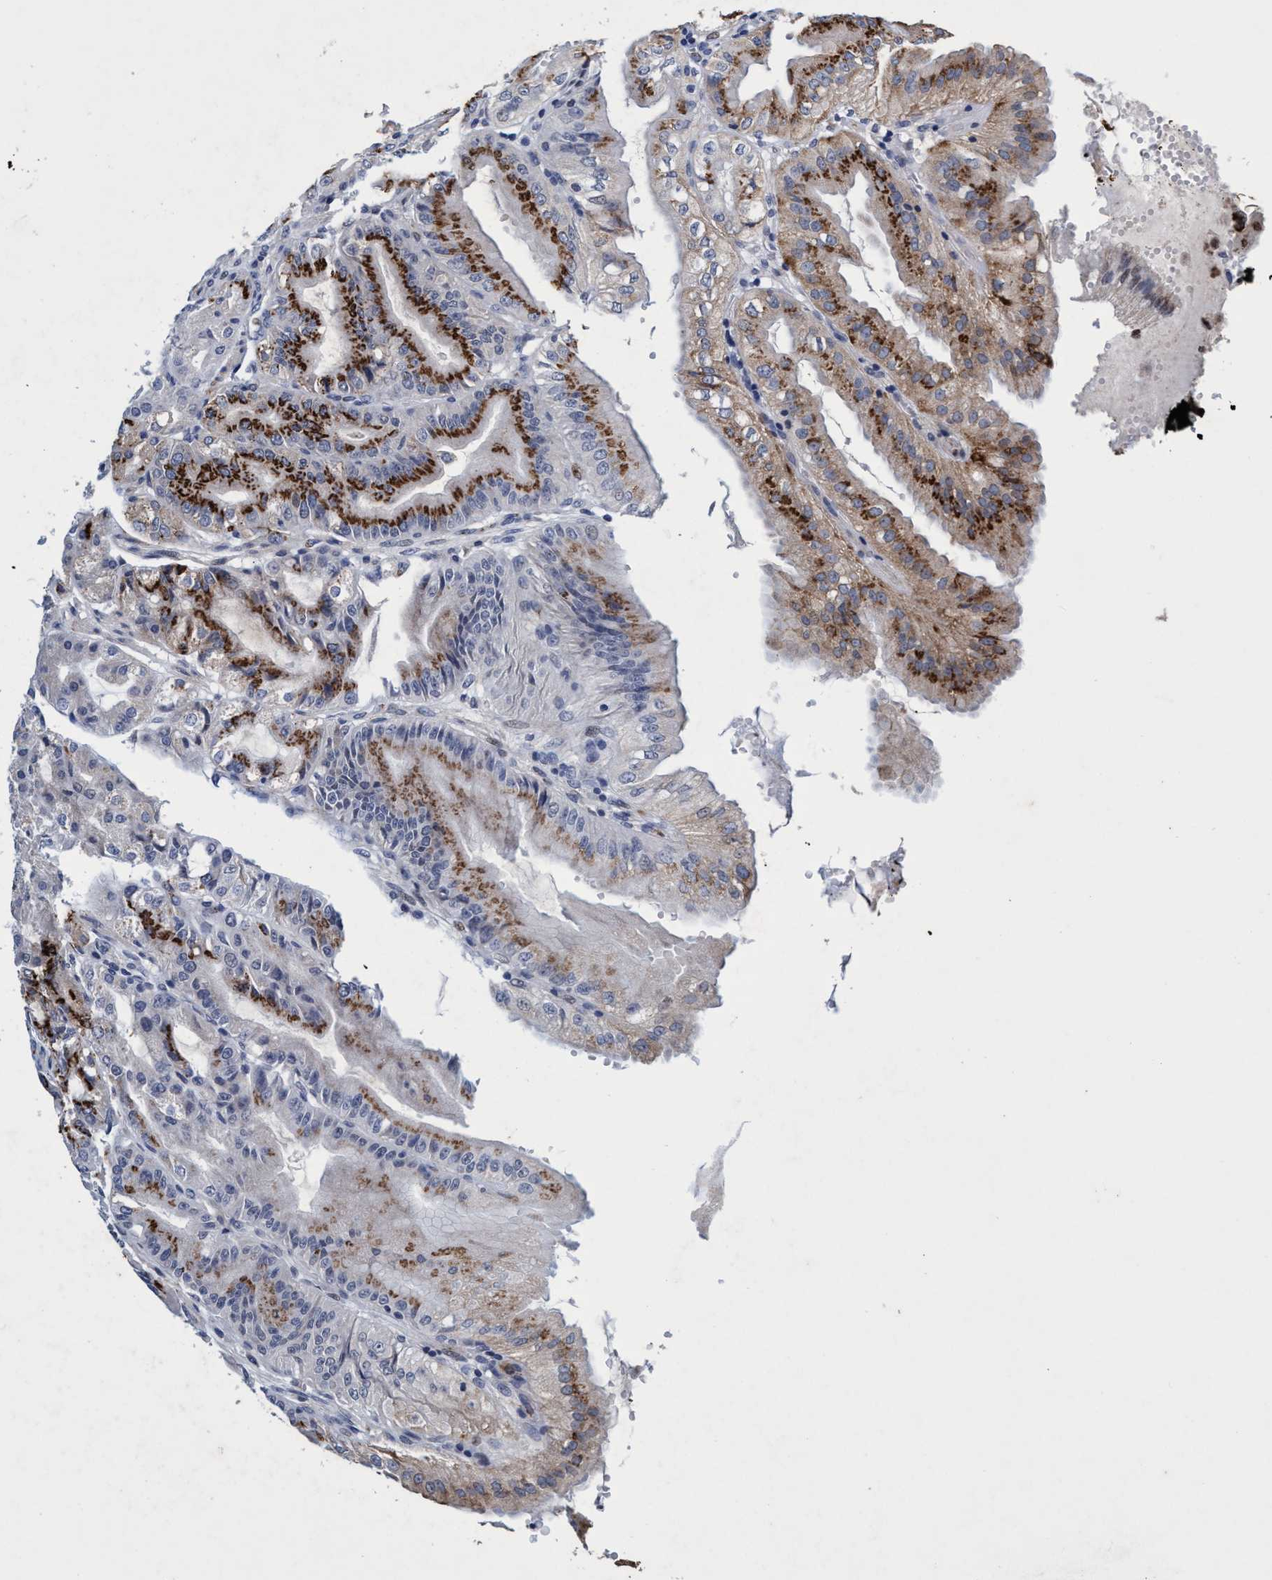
{"staining": {"intensity": "strong", "quantity": "<25%", "location": "cytoplasmic/membranous"}, "tissue": "stomach", "cell_type": "Glandular cells", "image_type": "normal", "snomed": [{"axis": "morphology", "description": "Normal tissue, NOS"}, {"axis": "topography", "description": "Stomach, lower"}], "caption": "Protein analysis of unremarkable stomach displays strong cytoplasmic/membranous positivity in approximately <25% of glandular cells.", "gene": "GRB14", "patient": {"sex": "male", "age": 71}}